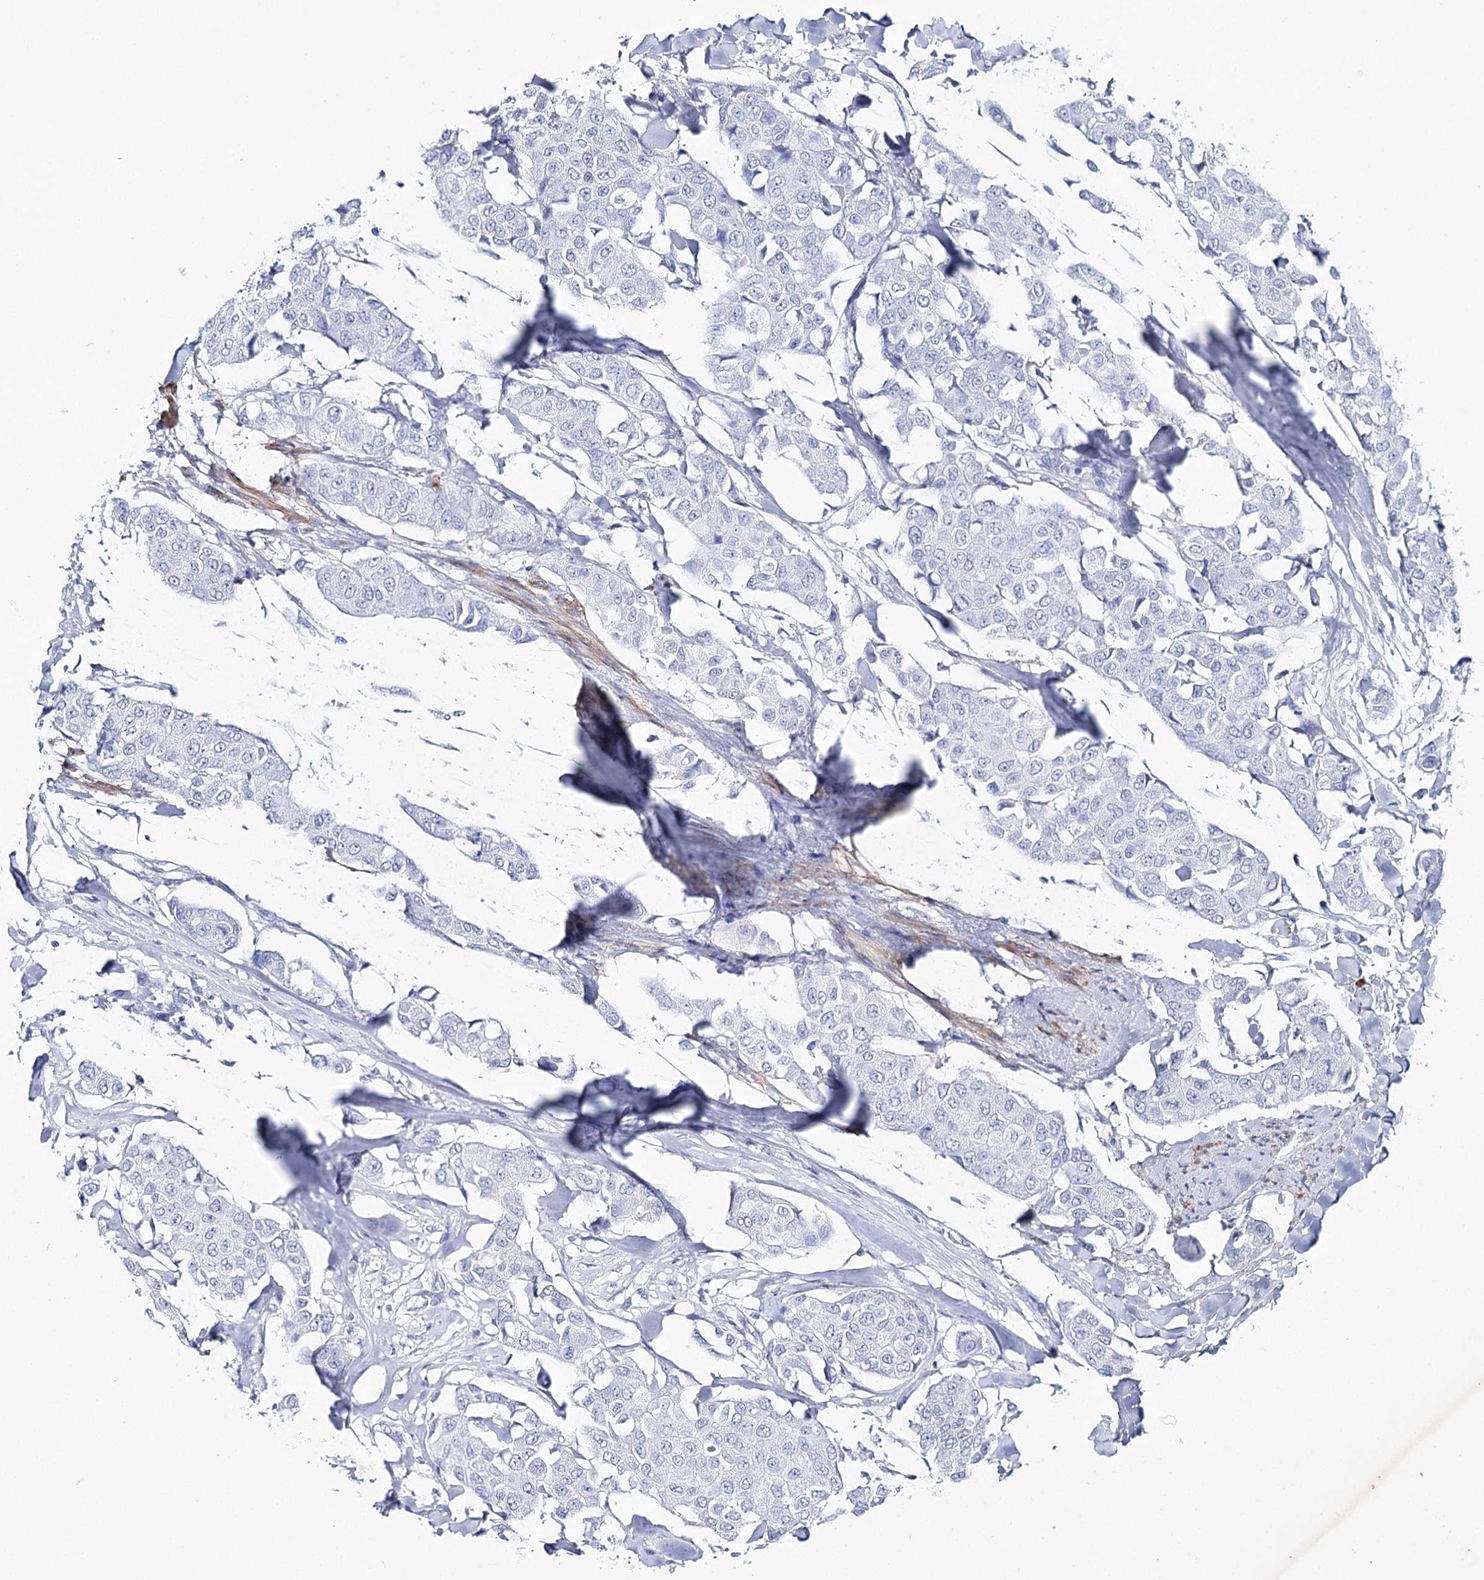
{"staining": {"intensity": "negative", "quantity": "none", "location": "none"}, "tissue": "breast cancer", "cell_type": "Tumor cells", "image_type": "cancer", "snomed": [{"axis": "morphology", "description": "Duct carcinoma"}, {"axis": "topography", "description": "Breast"}], "caption": "Breast cancer (intraductal carcinoma) stained for a protein using IHC exhibits no expression tumor cells.", "gene": "CSN3", "patient": {"sex": "female", "age": 80}}